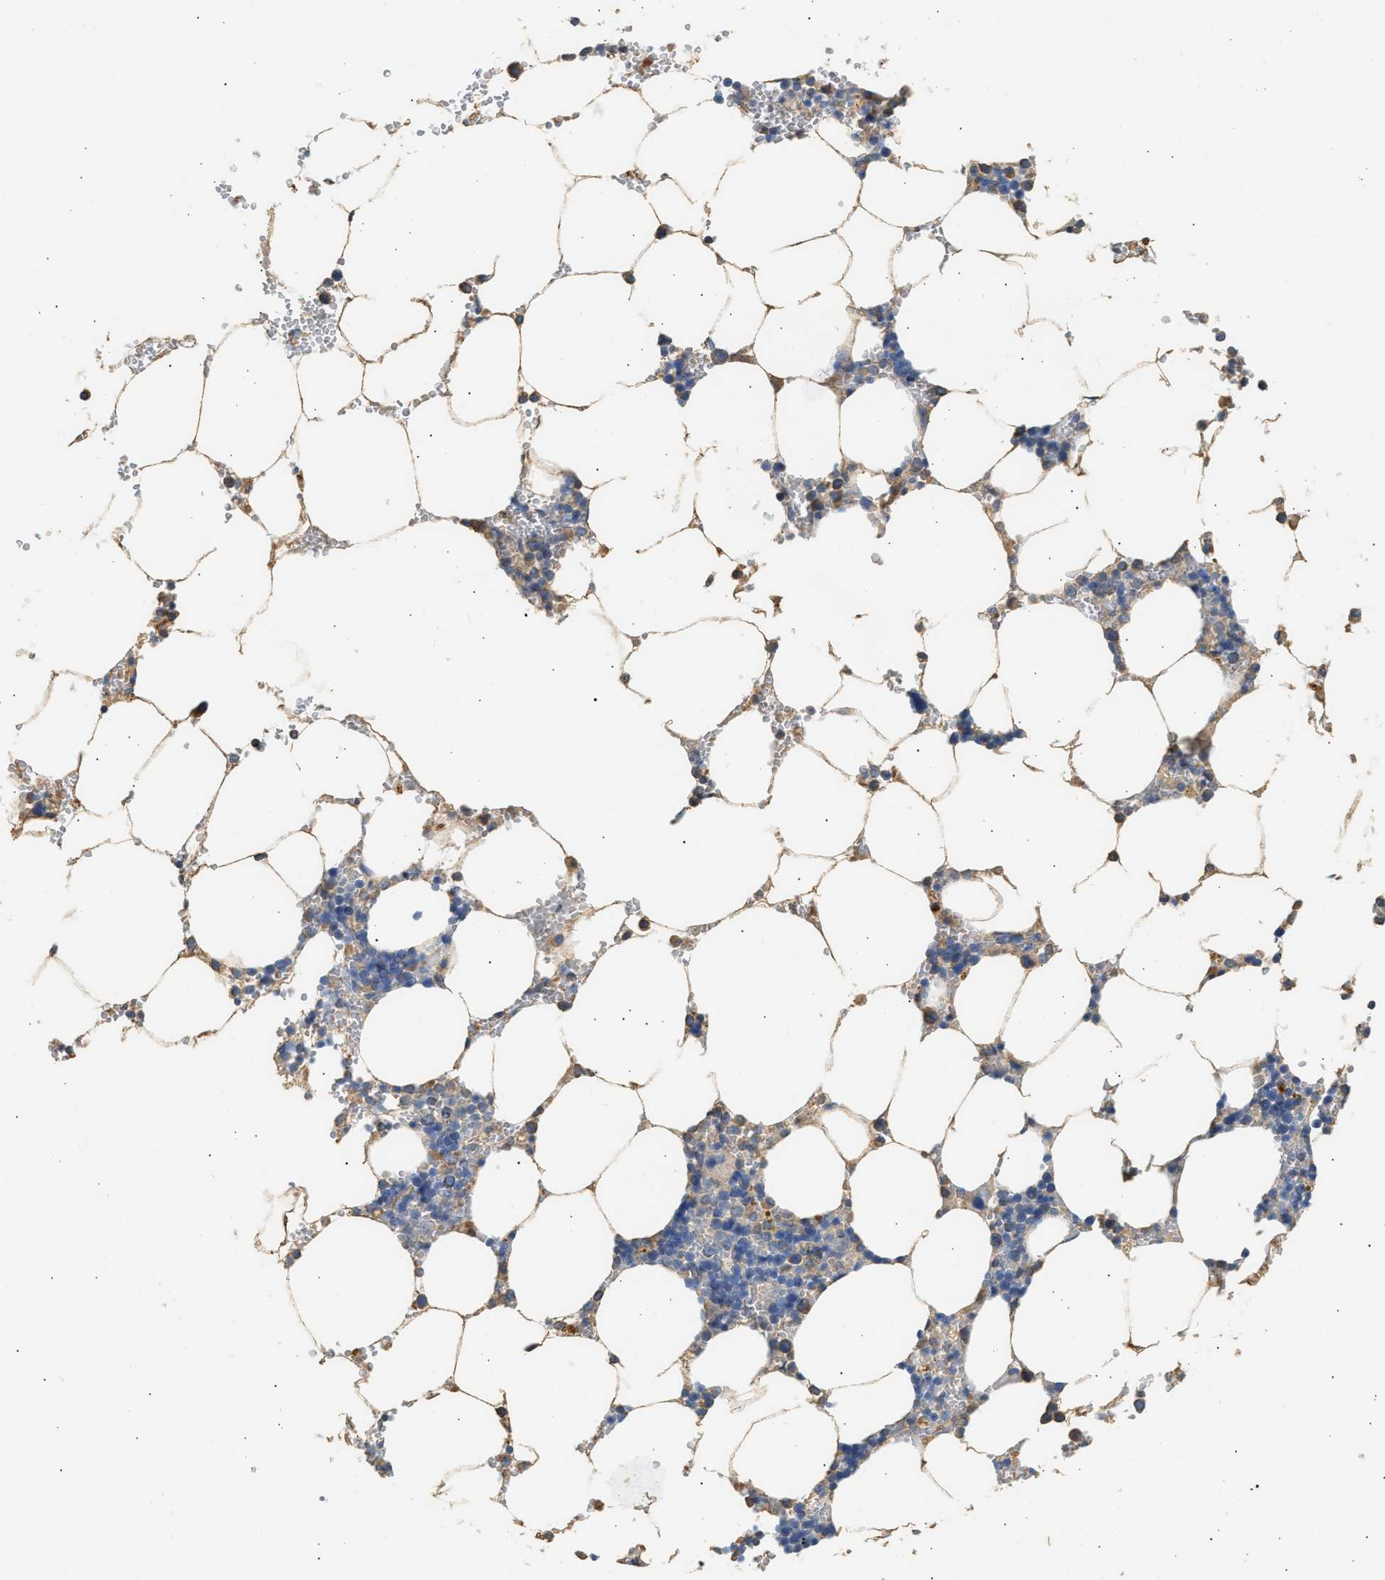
{"staining": {"intensity": "weak", "quantity": "<25%", "location": "cytoplasmic/membranous"}, "tissue": "bone marrow", "cell_type": "Hematopoietic cells", "image_type": "normal", "snomed": [{"axis": "morphology", "description": "Normal tissue, NOS"}, {"axis": "topography", "description": "Bone marrow"}], "caption": "Histopathology image shows no protein expression in hematopoietic cells of benign bone marrow. (DAB (3,3'-diaminobenzidine) IHC with hematoxylin counter stain).", "gene": "WDR31", "patient": {"sex": "male", "age": 70}}